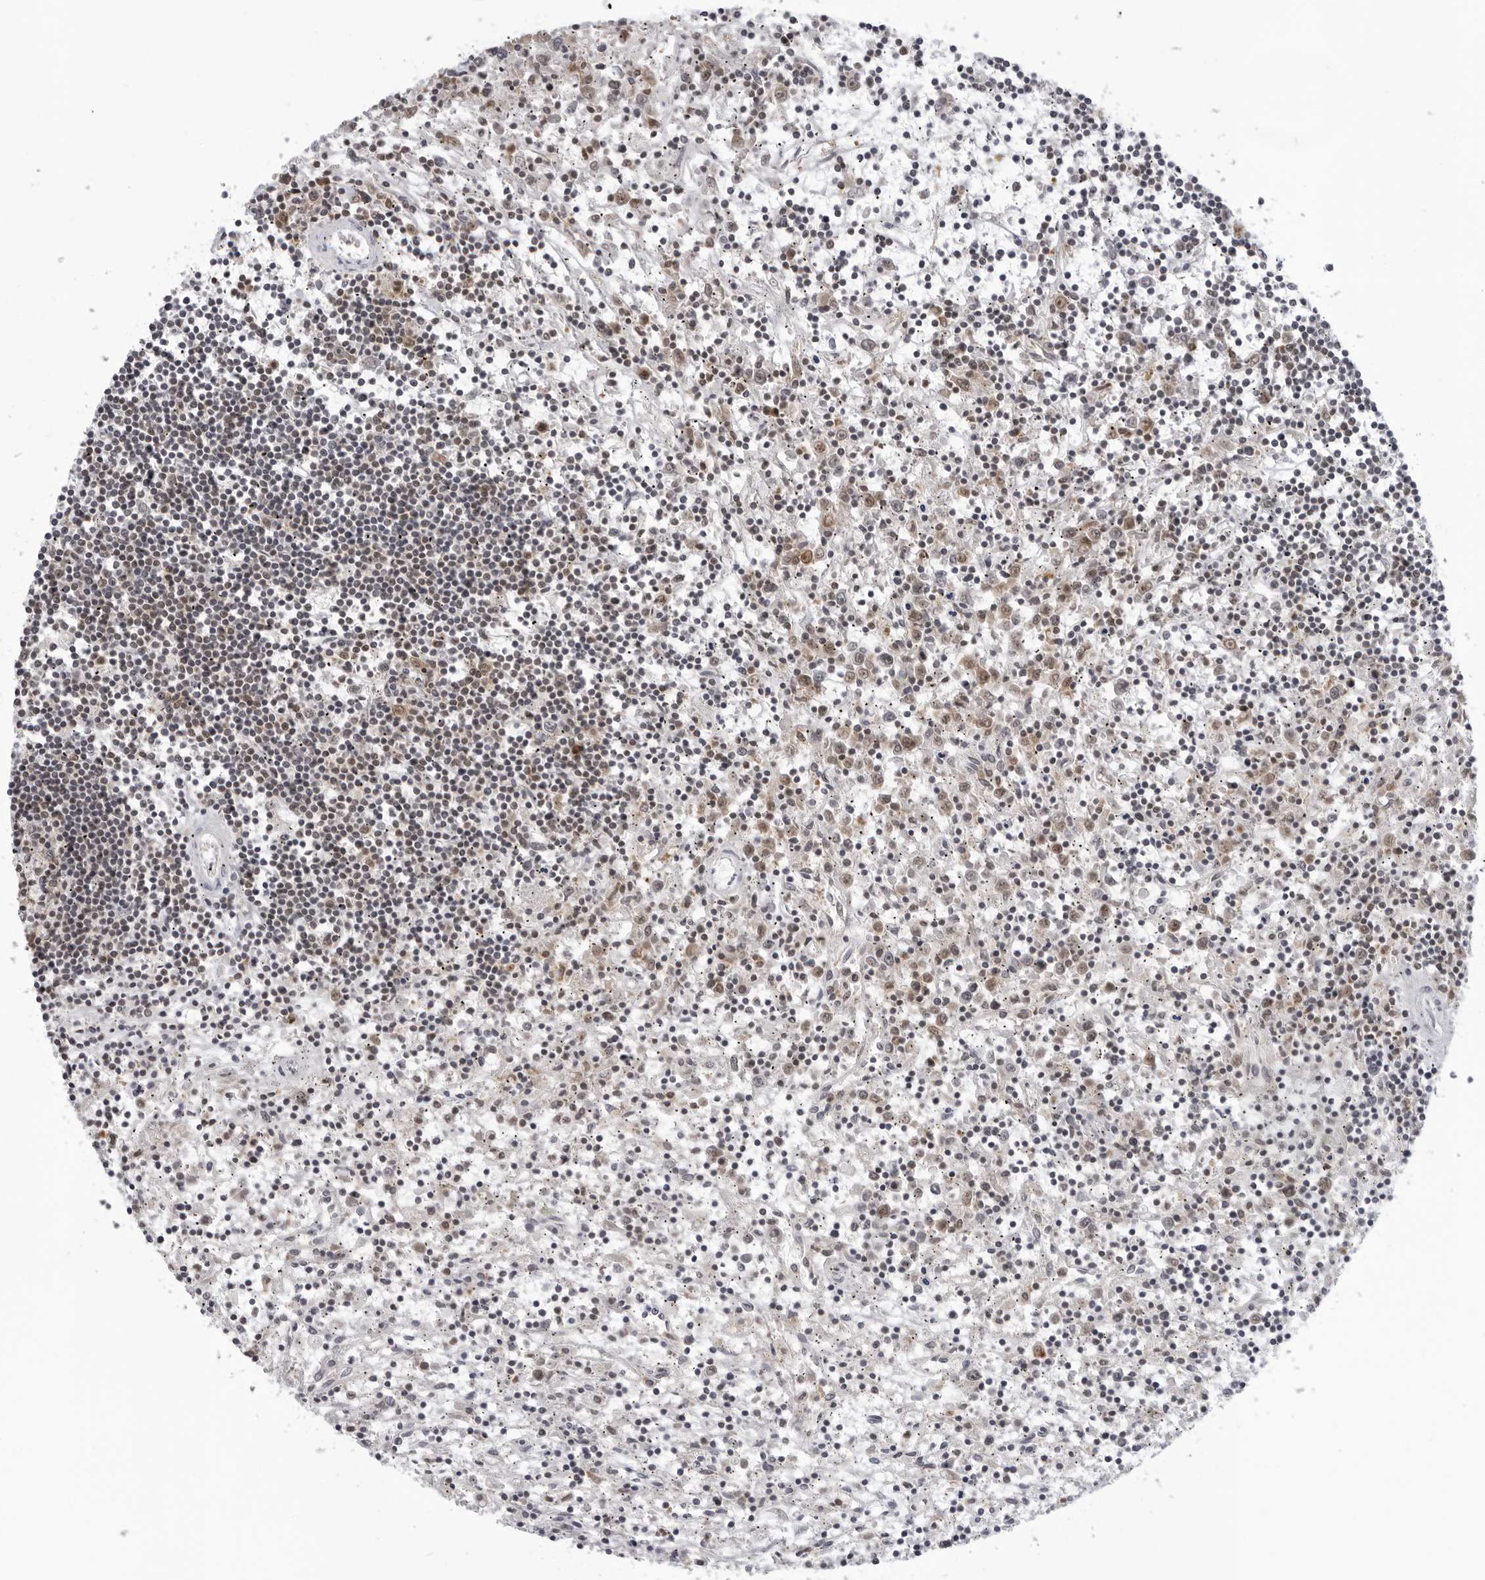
{"staining": {"intensity": "negative", "quantity": "none", "location": "none"}, "tissue": "lymphoma", "cell_type": "Tumor cells", "image_type": "cancer", "snomed": [{"axis": "morphology", "description": "Malignant lymphoma, non-Hodgkin's type, Low grade"}, {"axis": "topography", "description": "Spleen"}], "caption": "This is an immunohistochemistry micrograph of human malignant lymphoma, non-Hodgkin's type (low-grade). There is no staining in tumor cells.", "gene": "MRPS15", "patient": {"sex": "male", "age": 76}}